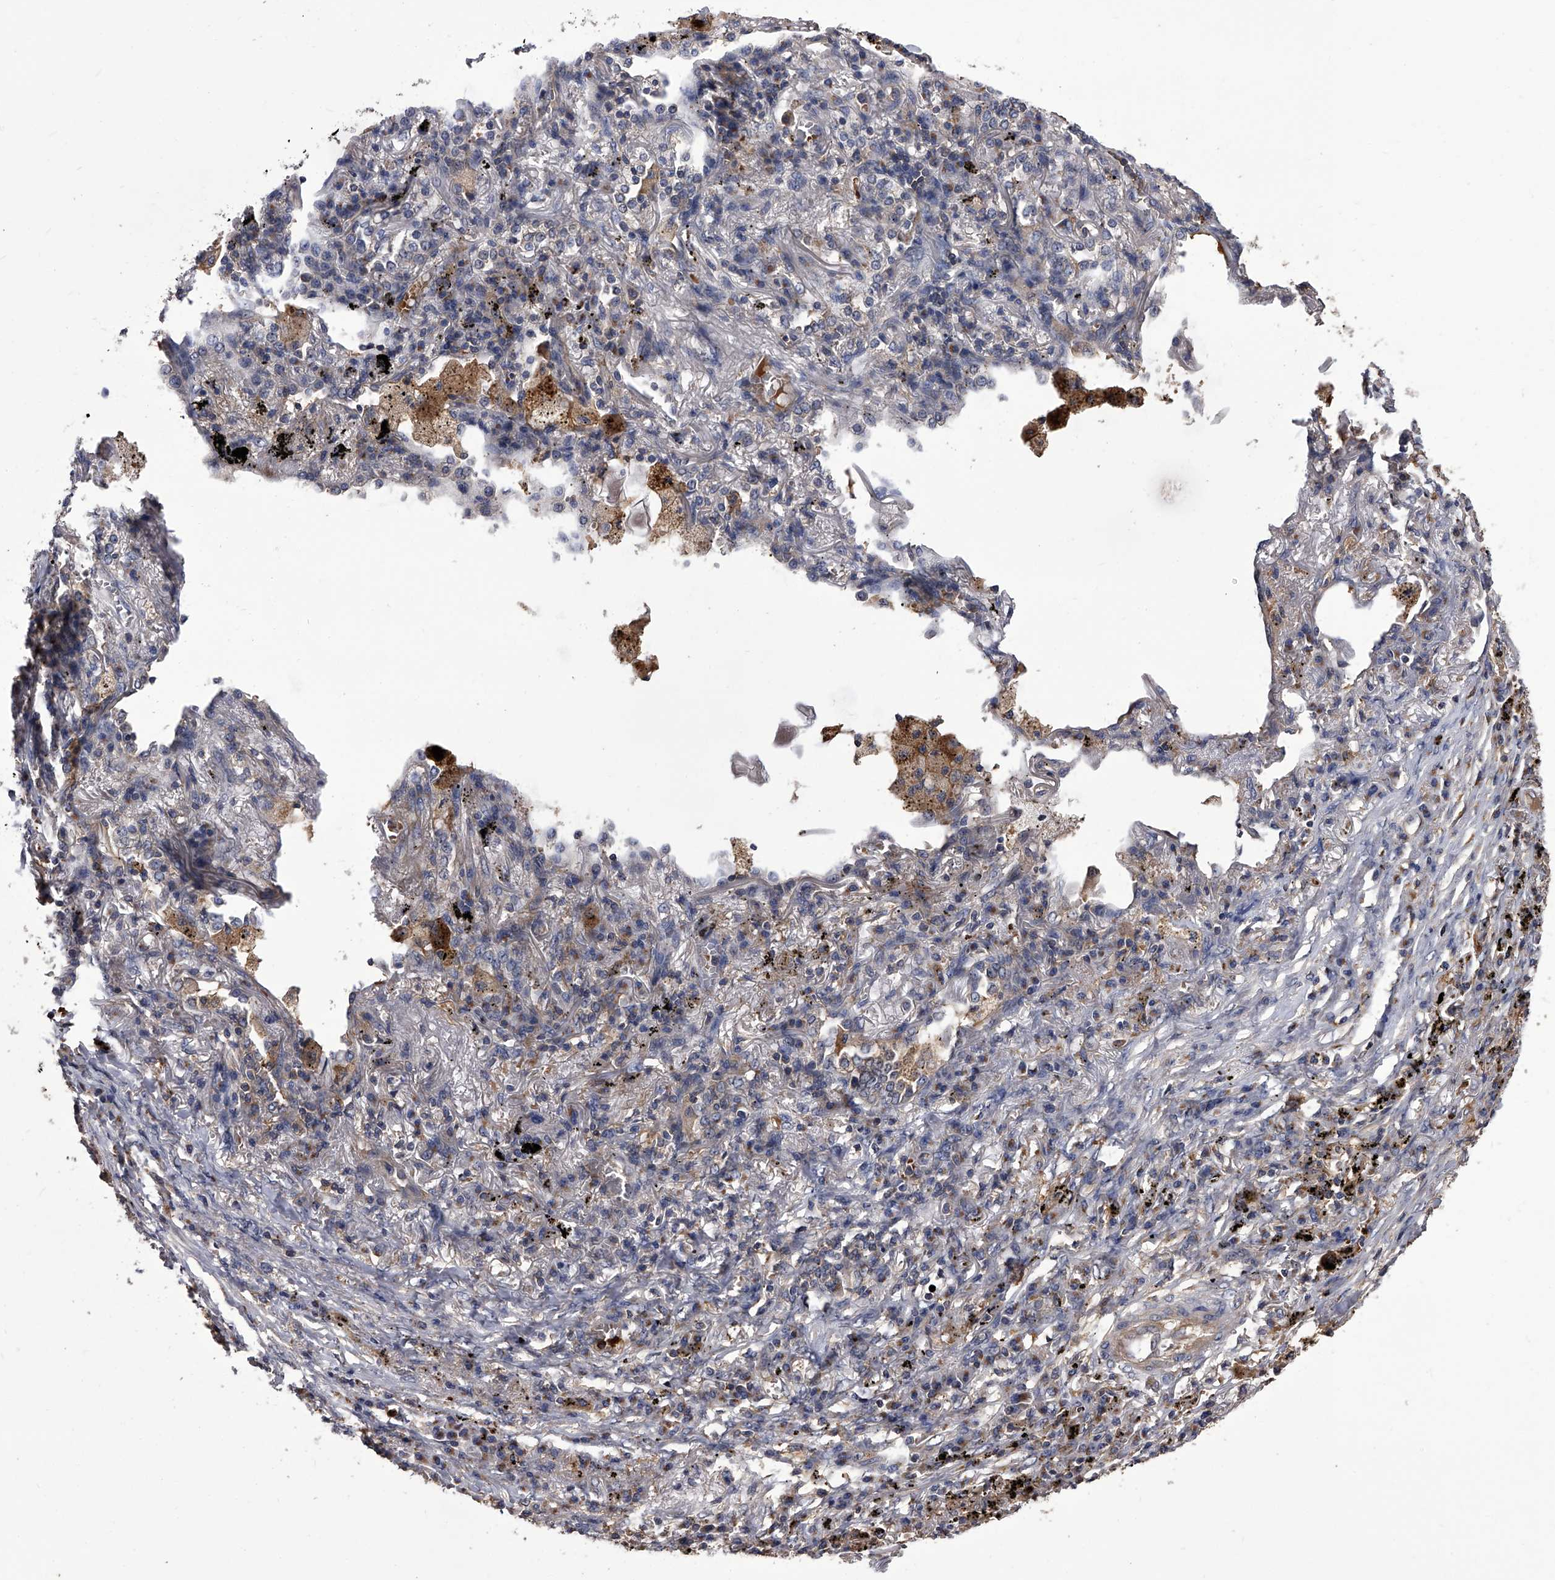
{"staining": {"intensity": "weak", "quantity": "<25%", "location": "cytoplasmic/membranous"}, "tissue": "lung cancer", "cell_type": "Tumor cells", "image_type": "cancer", "snomed": [{"axis": "morphology", "description": "Squamous cell carcinoma, NOS"}, {"axis": "topography", "description": "Lung"}], "caption": "Lung squamous cell carcinoma was stained to show a protein in brown. There is no significant expression in tumor cells. (Stains: DAB (3,3'-diaminobenzidine) immunohistochemistry with hematoxylin counter stain, Microscopy: brightfield microscopy at high magnification).", "gene": "STK36", "patient": {"sex": "female", "age": 63}}